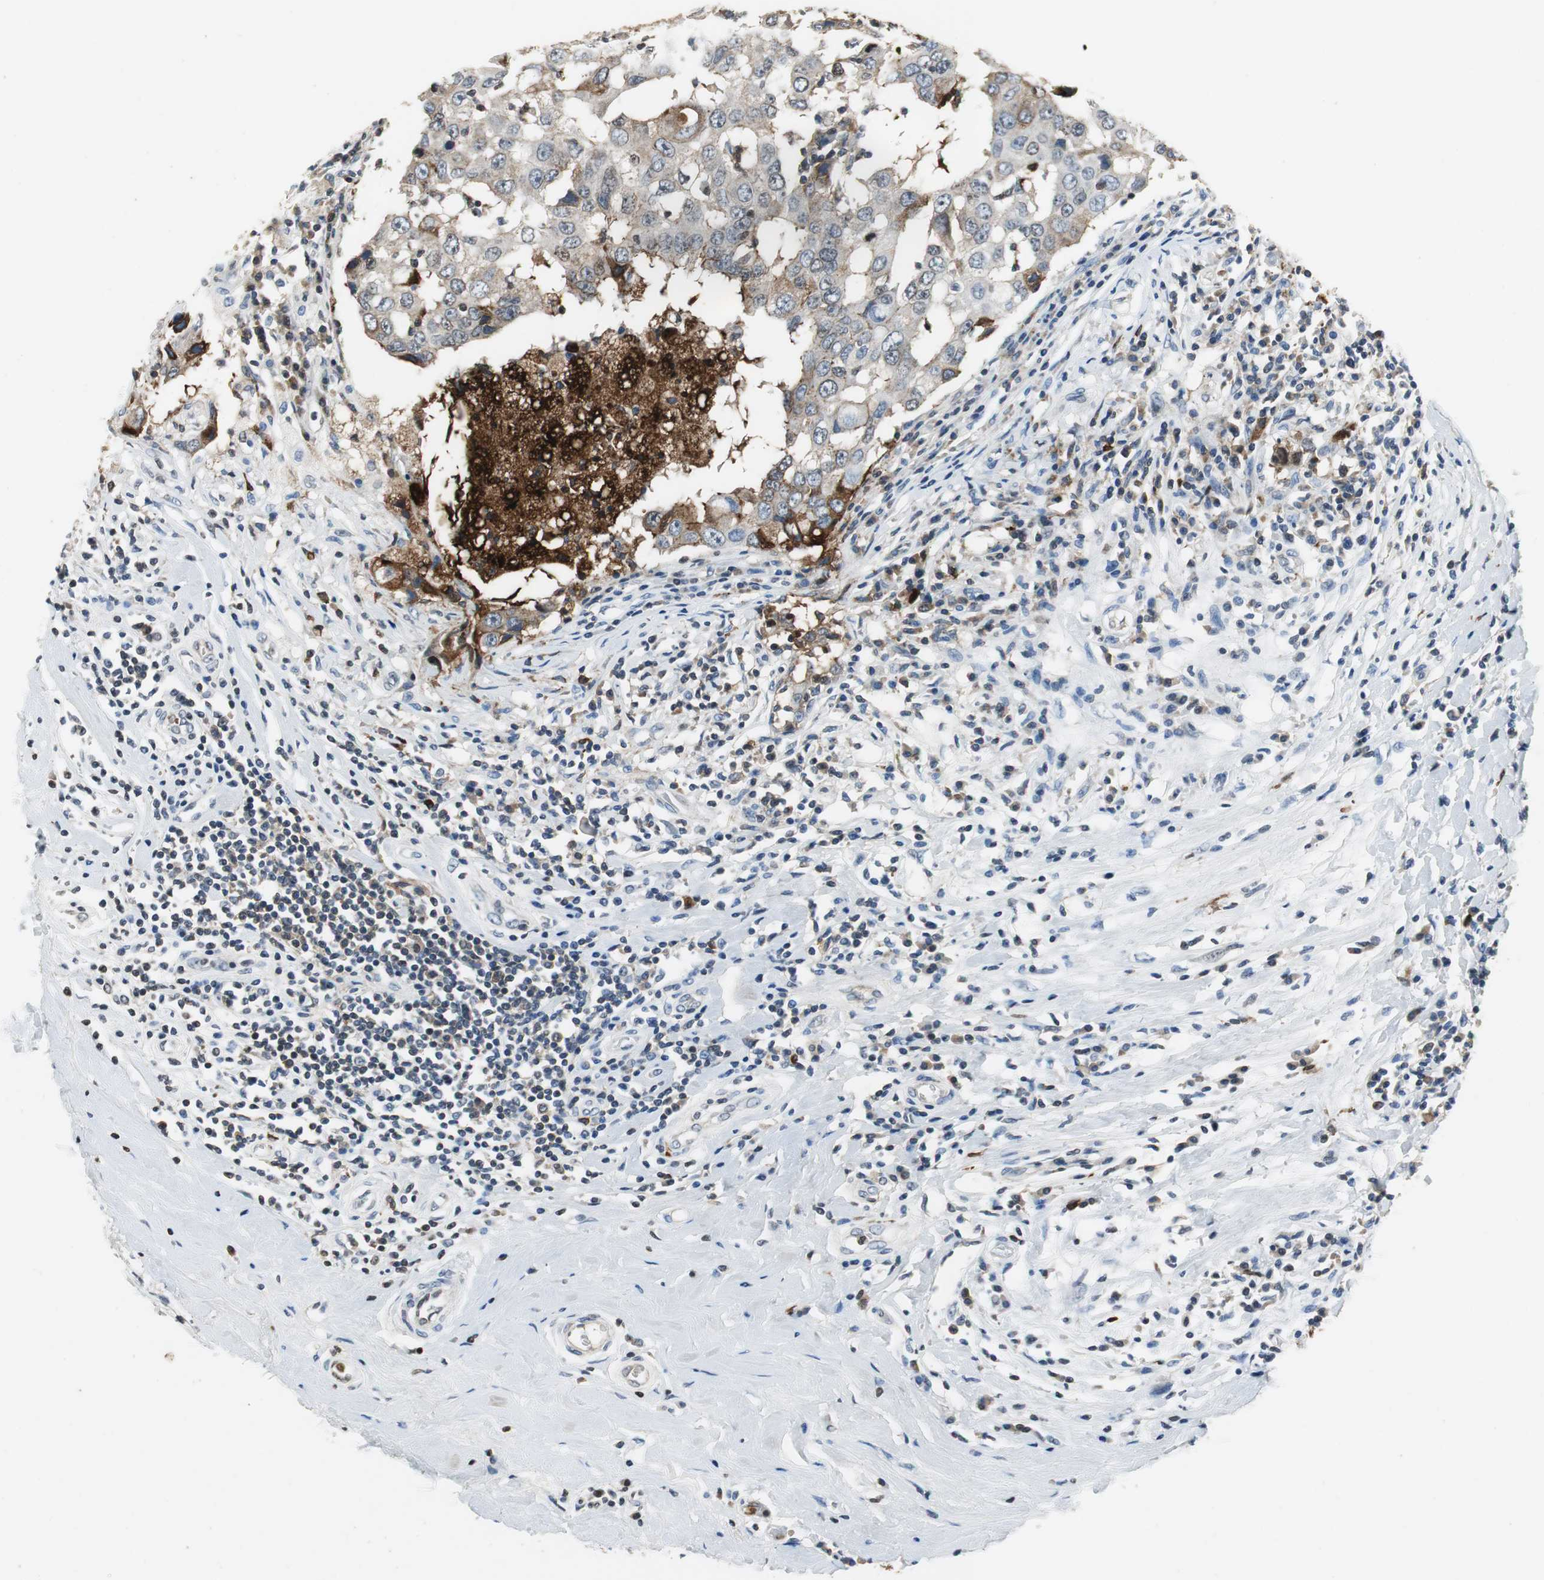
{"staining": {"intensity": "weak", "quantity": "<25%", "location": "cytoplasmic/membranous"}, "tissue": "breast cancer", "cell_type": "Tumor cells", "image_type": "cancer", "snomed": [{"axis": "morphology", "description": "Duct carcinoma"}, {"axis": "topography", "description": "Breast"}], "caption": "Breast cancer stained for a protein using IHC demonstrates no positivity tumor cells.", "gene": "ORM1", "patient": {"sex": "female", "age": 27}}